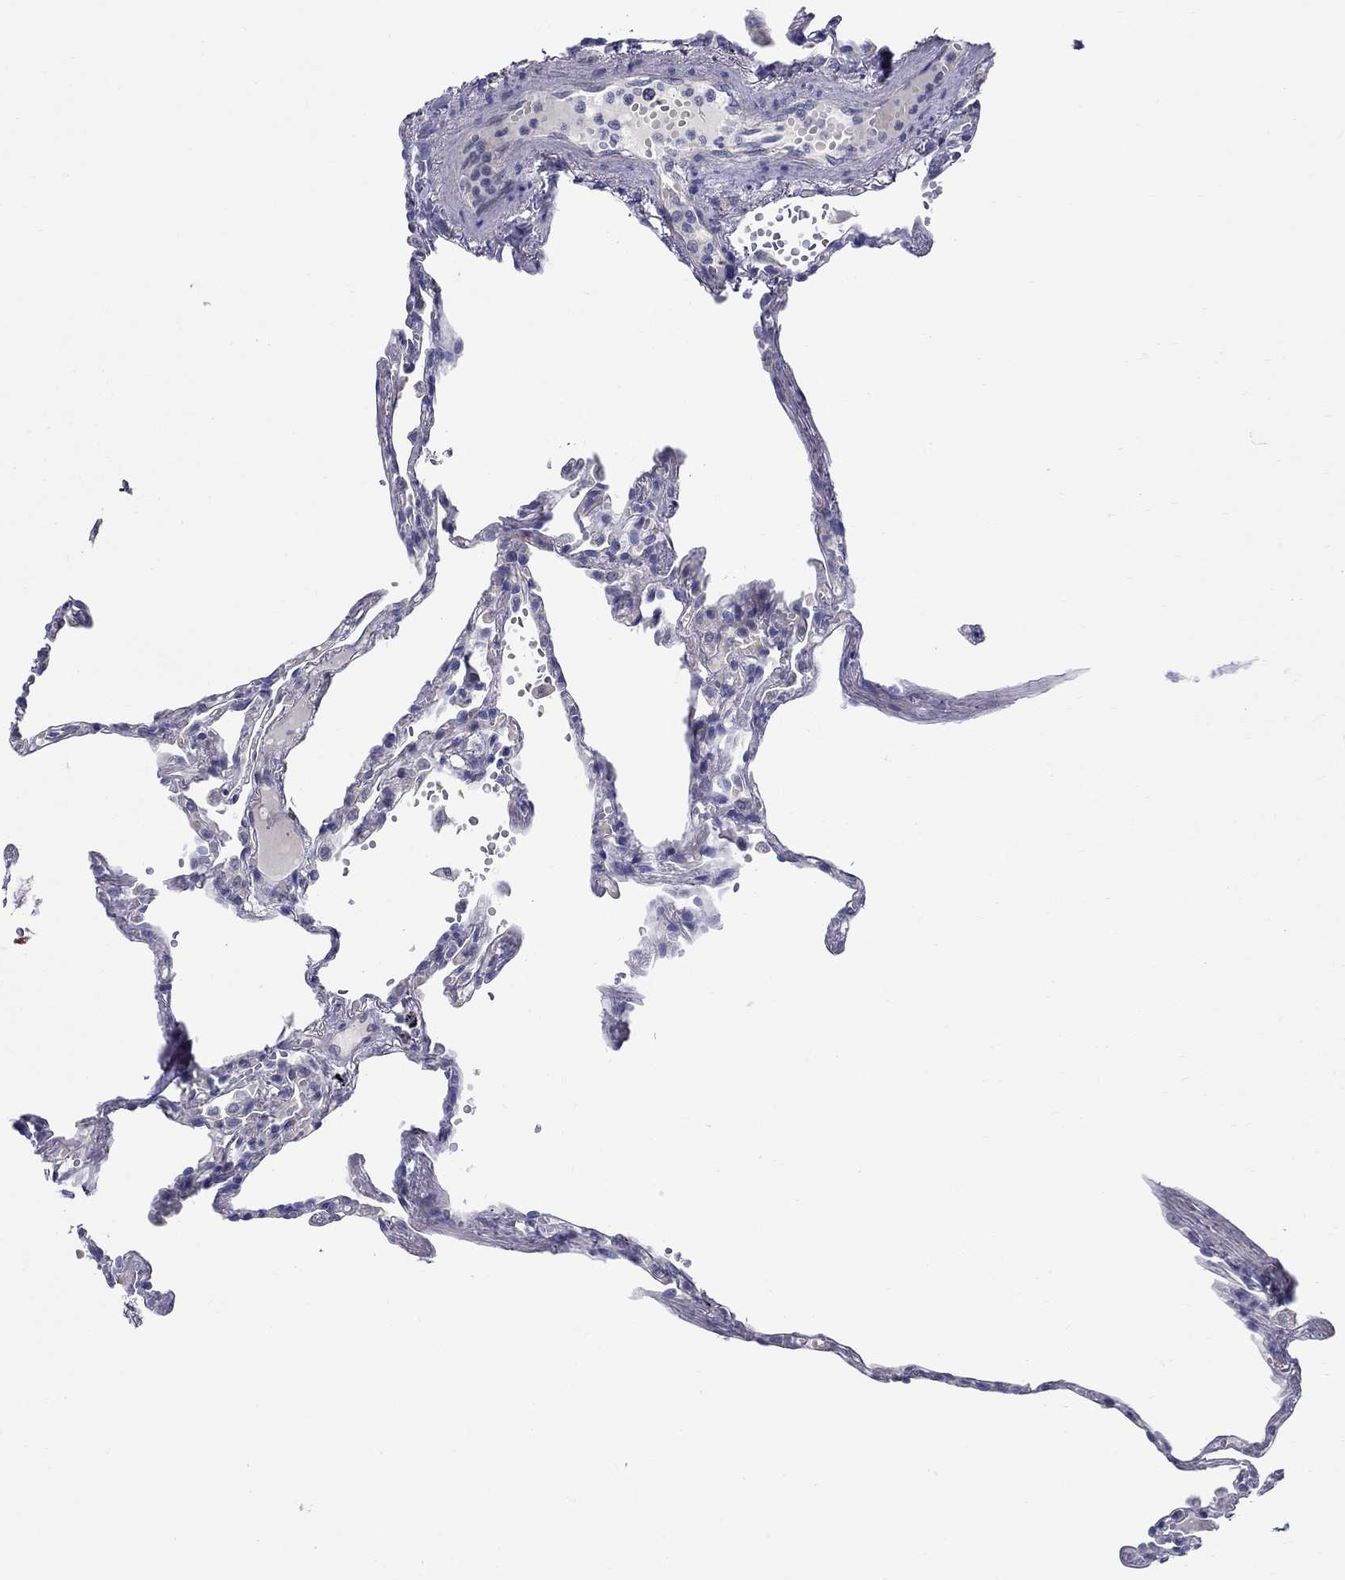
{"staining": {"intensity": "negative", "quantity": "none", "location": "none"}, "tissue": "lung", "cell_type": "Alveolar cells", "image_type": "normal", "snomed": [{"axis": "morphology", "description": "Normal tissue, NOS"}, {"axis": "topography", "description": "Lung"}], "caption": "IHC photomicrograph of unremarkable human lung stained for a protein (brown), which demonstrates no expression in alveolar cells.", "gene": "QRFPR", "patient": {"sex": "male", "age": 78}}